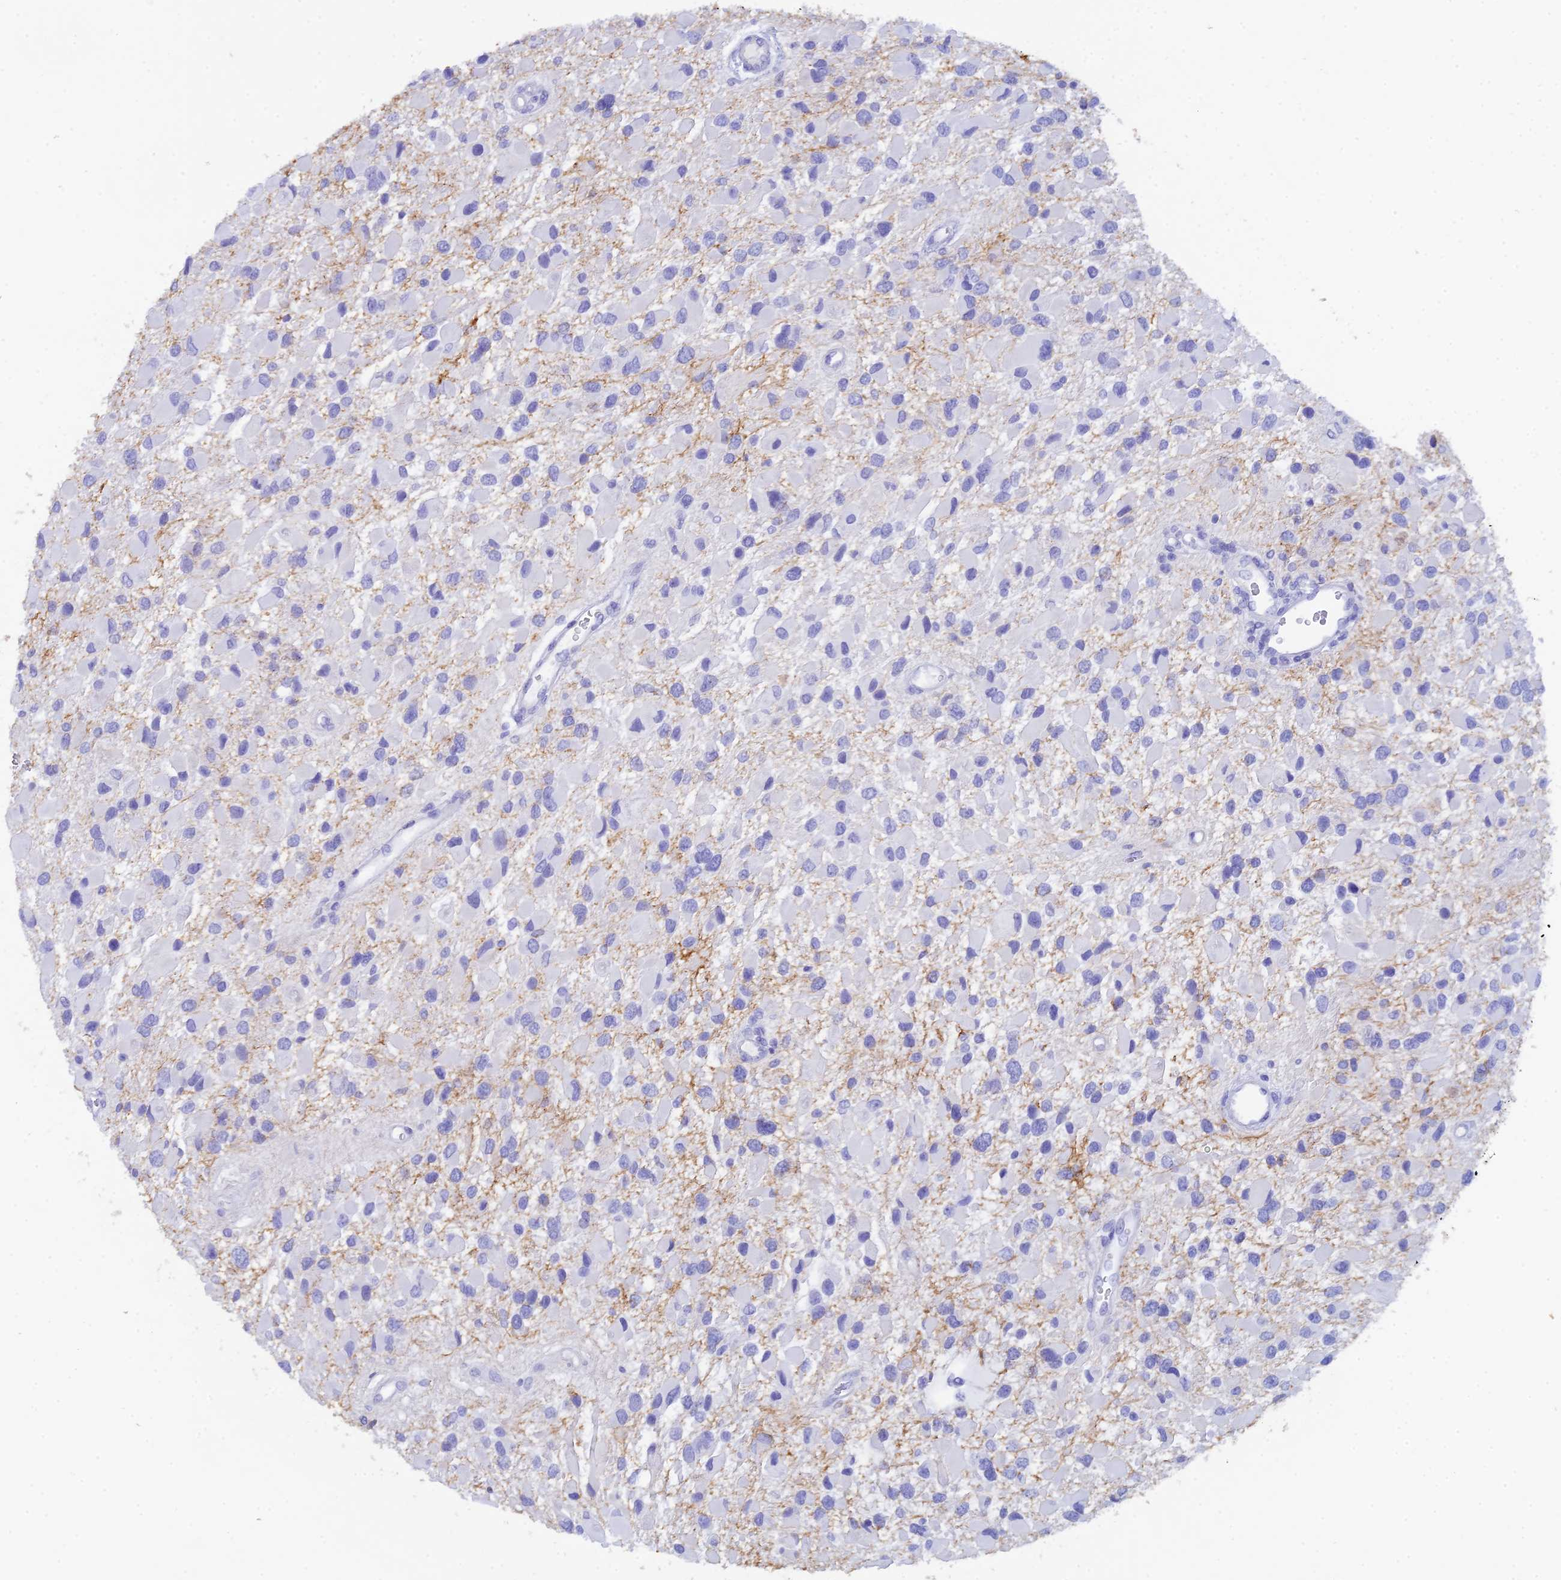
{"staining": {"intensity": "negative", "quantity": "none", "location": "none"}, "tissue": "glioma", "cell_type": "Tumor cells", "image_type": "cancer", "snomed": [{"axis": "morphology", "description": "Glioma, malignant, High grade"}, {"axis": "topography", "description": "Brain"}], "caption": "An image of malignant high-grade glioma stained for a protein shows no brown staining in tumor cells.", "gene": "REG1A", "patient": {"sex": "male", "age": 53}}